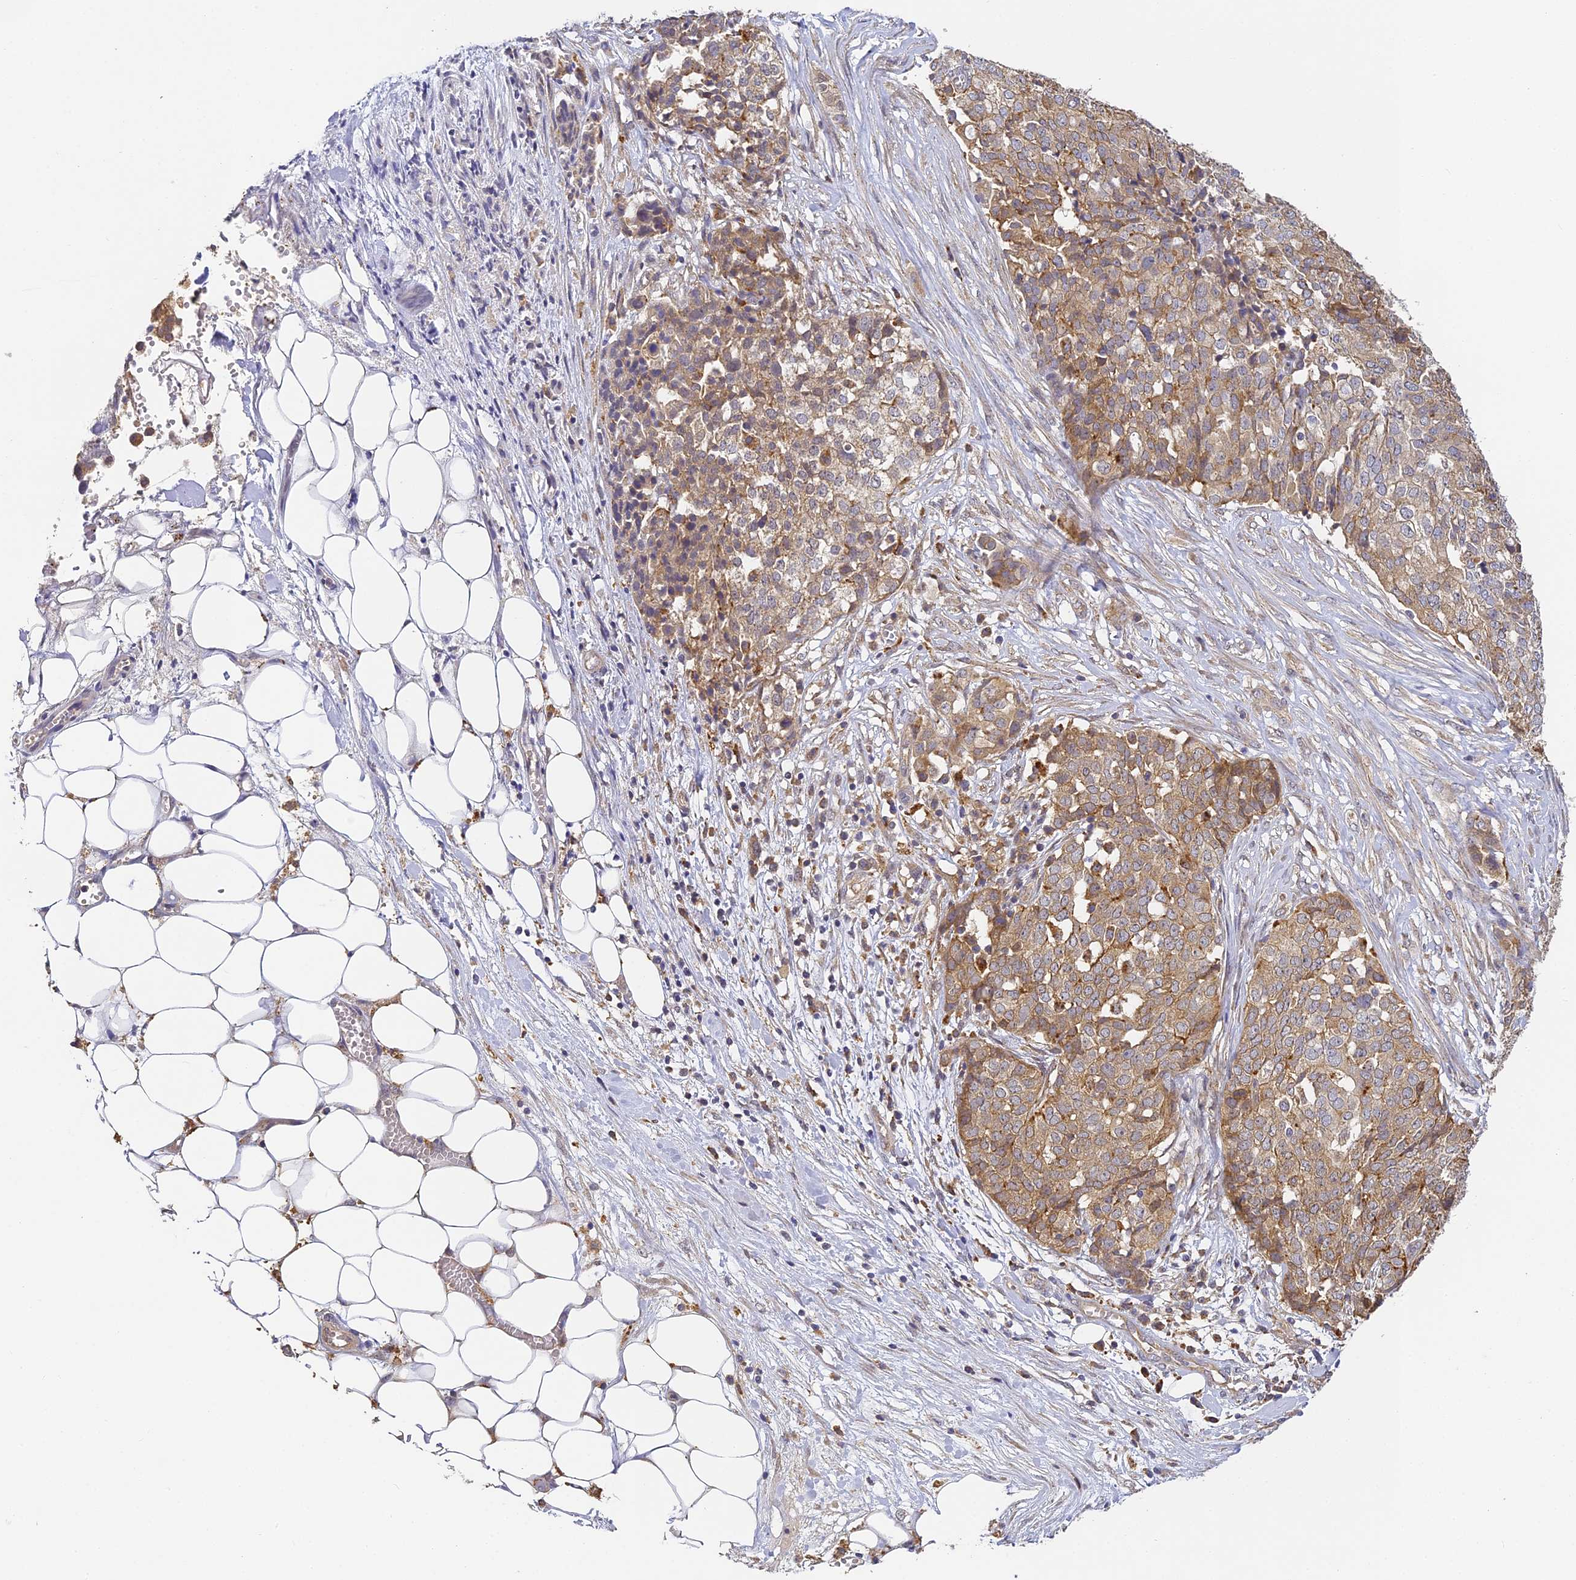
{"staining": {"intensity": "moderate", "quantity": ">75%", "location": "cytoplasmic/membranous"}, "tissue": "ovarian cancer", "cell_type": "Tumor cells", "image_type": "cancer", "snomed": [{"axis": "morphology", "description": "Cystadenocarcinoma, serous, NOS"}, {"axis": "topography", "description": "Soft tissue"}, {"axis": "topography", "description": "Ovary"}], "caption": "Brown immunohistochemical staining in ovarian serous cystadenocarcinoma shows moderate cytoplasmic/membranous staining in approximately >75% of tumor cells.", "gene": "YAE1", "patient": {"sex": "female", "age": 57}}